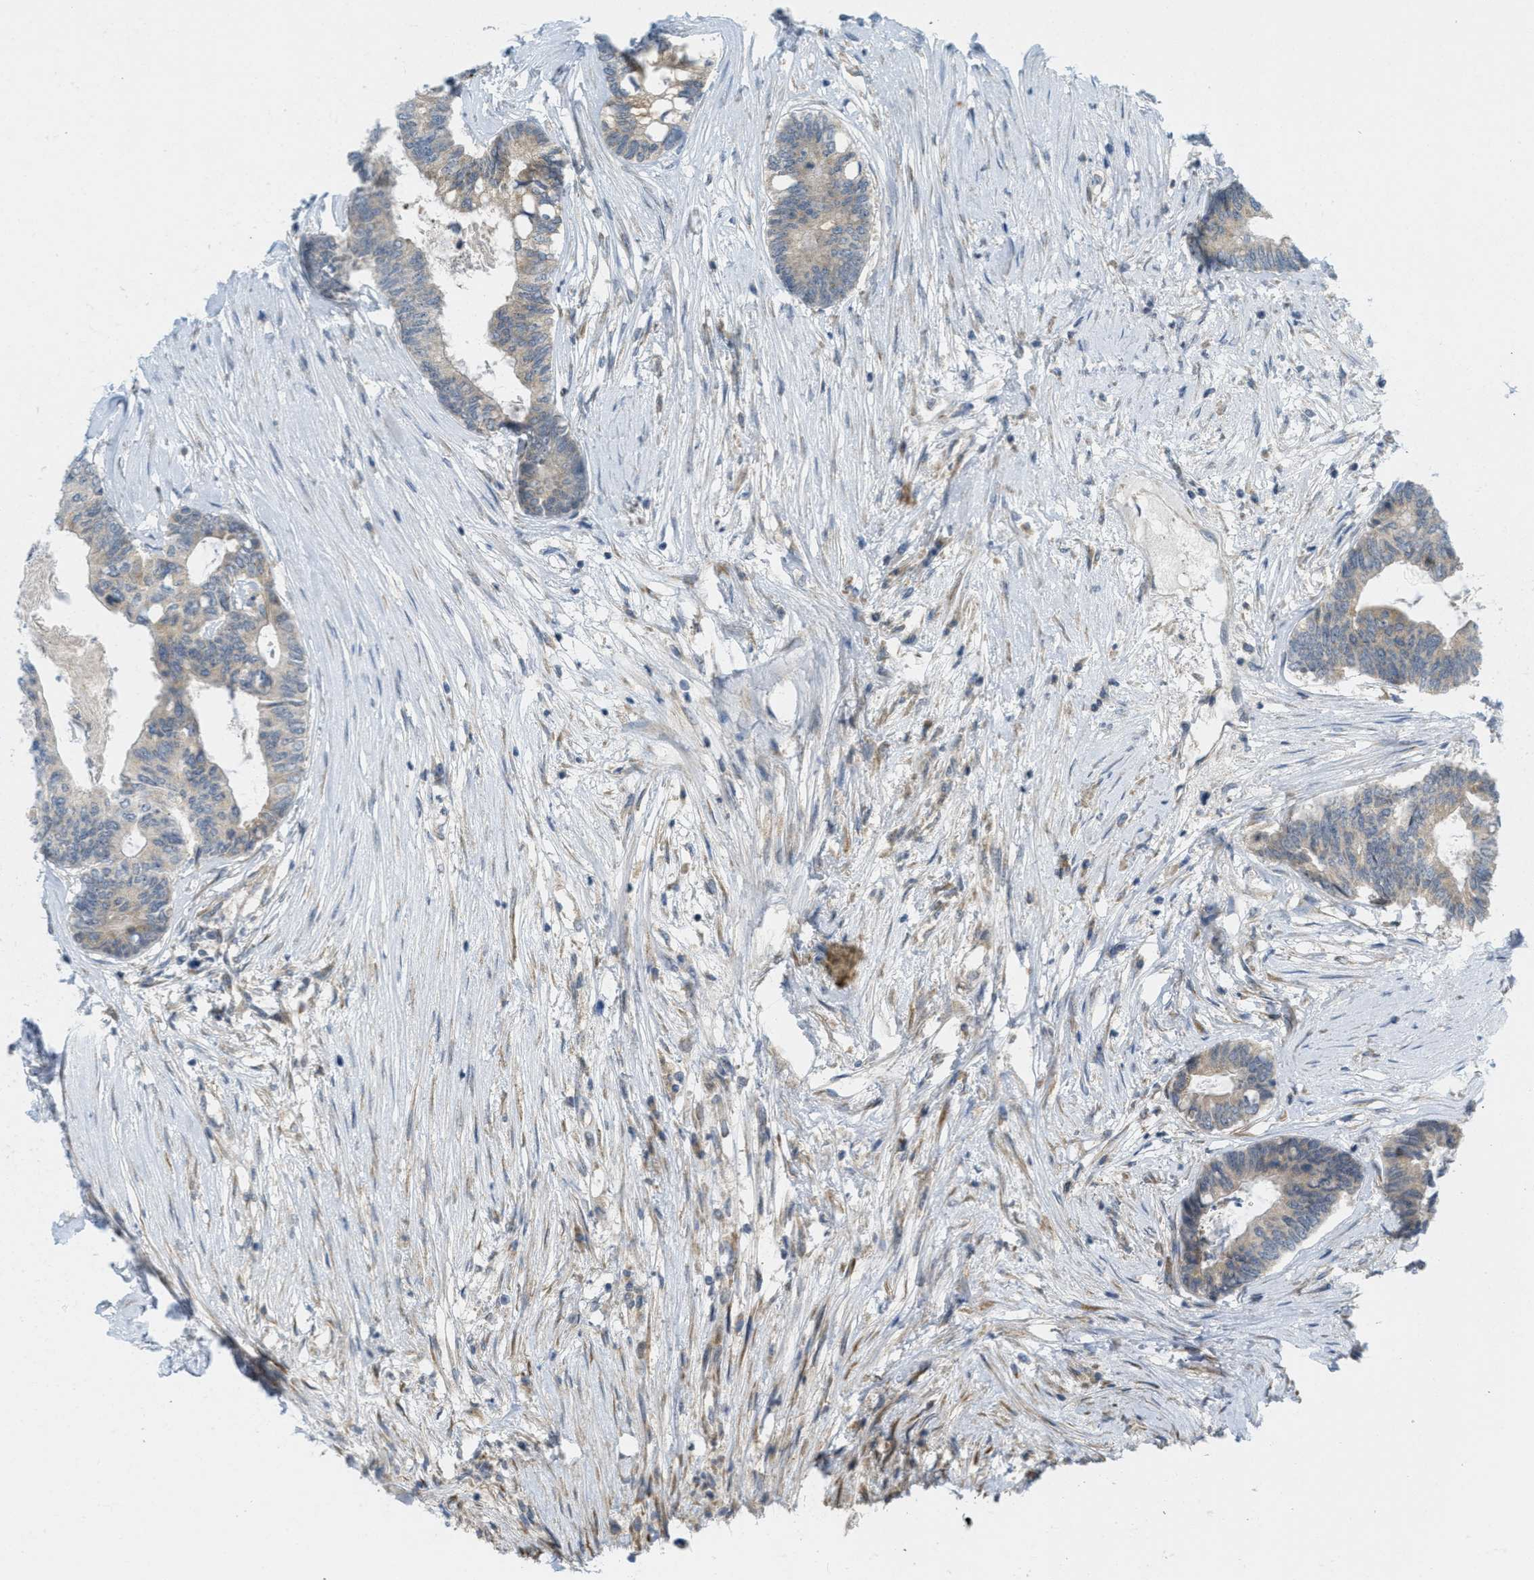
{"staining": {"intensity": "weak", "quantity": ">75%", "location": "cytoplasmic/membranous"}, "tissue": "colorectal cancer", "cell_type": "Tumor cells", "image_type": "cancer", "snomed": [{"axis": "morphology", "description": "Adenocarcinoma, NOS"}, {"axis": "topography", "description": "Rectum"}], "caption": "Human colorectal adenocarcinoma stained with a brown dye displays weak cytoplasmic/membranous positive expression in approximately >75% of tumor cells.", "gene": "PROC", "patient": {"sex": "male", "age": 63}}